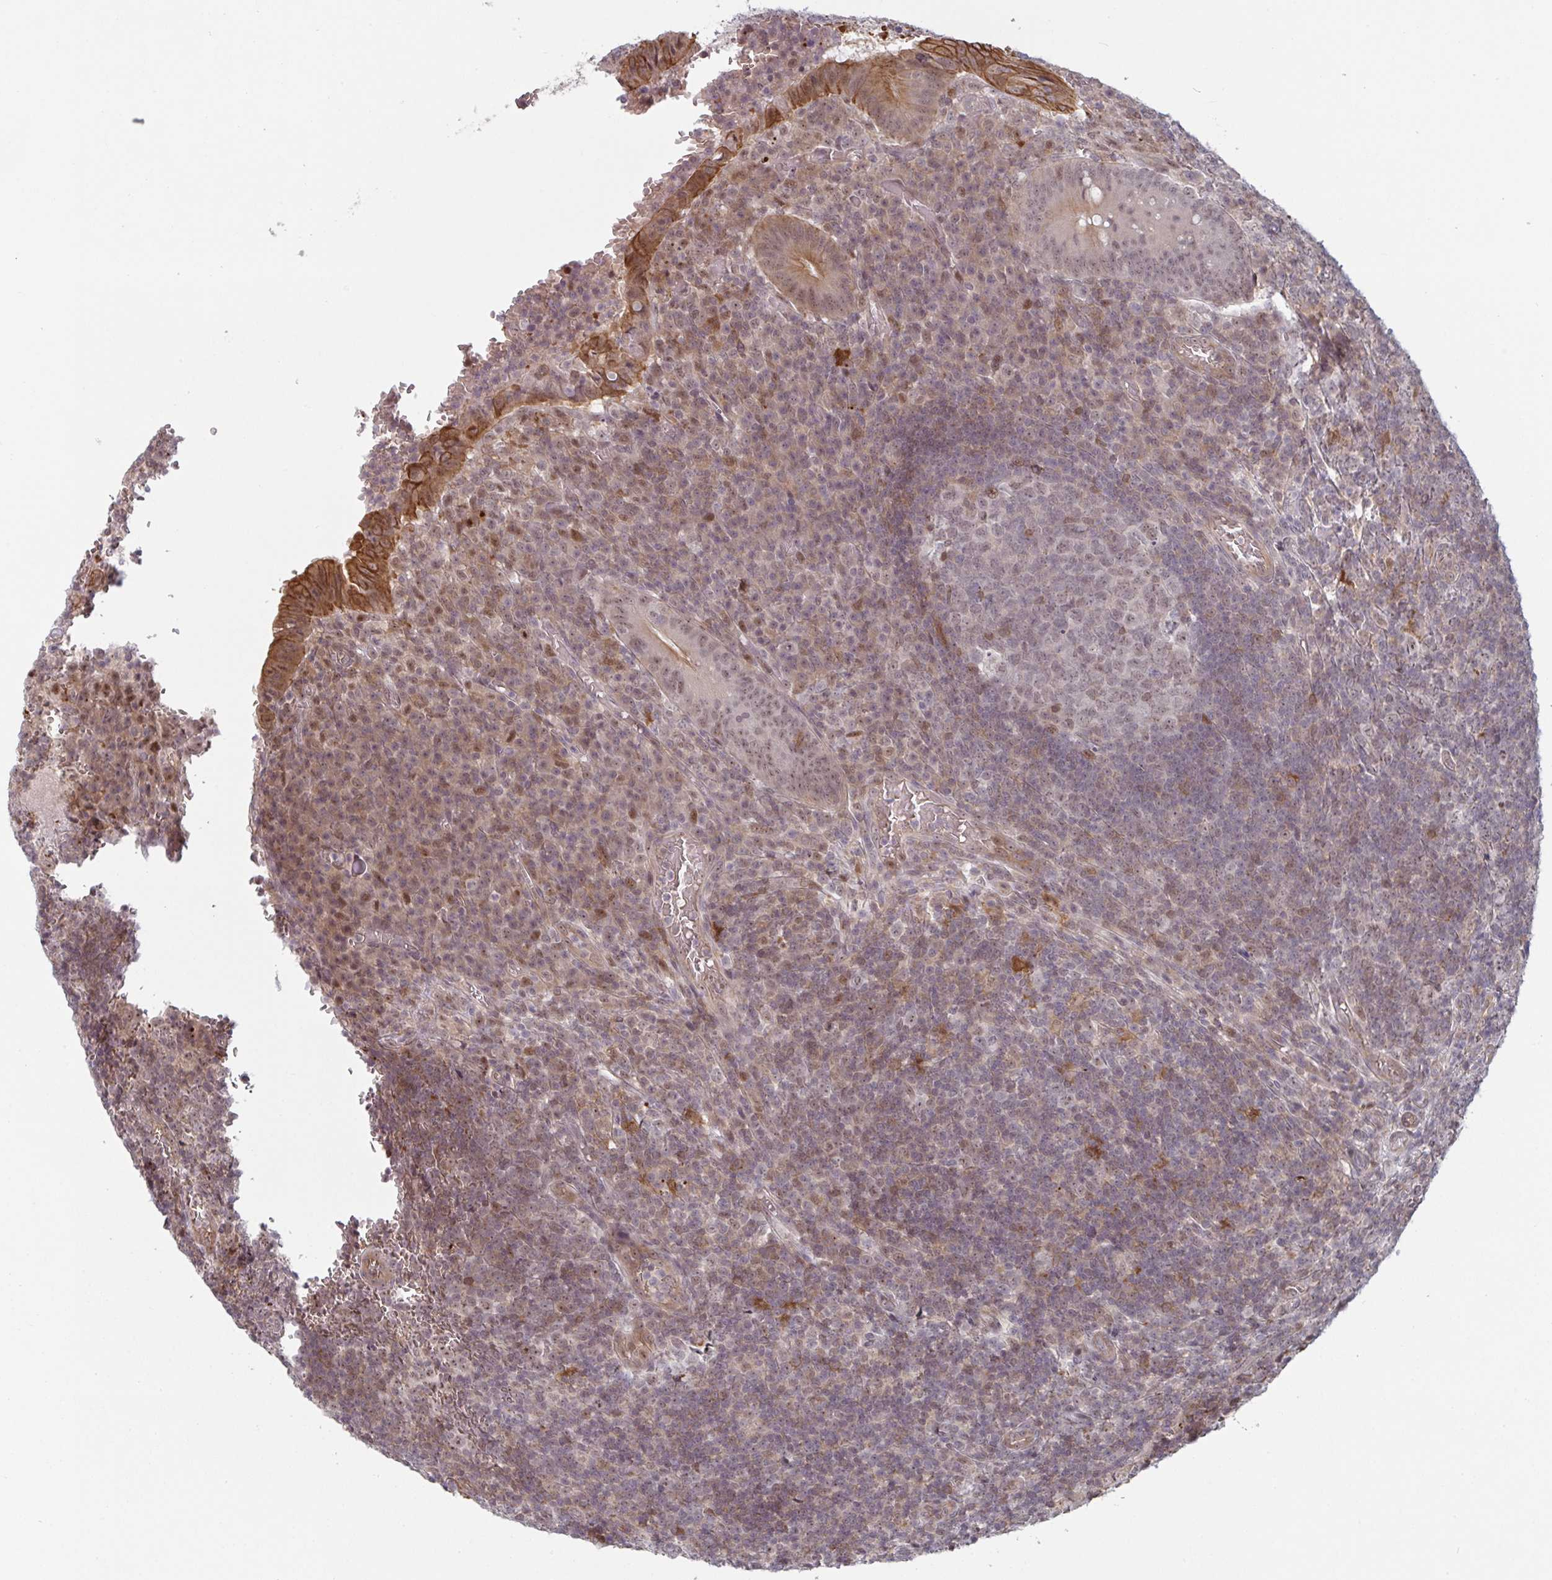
{"staining": {"intensity": "strong", "quantity": ">75%", "location": "cytoplasmic/membranous,nuclear"}, "tissue": "appendix", "cell_type": "Glandular cells", "image_type": "normal", "snomed": [{"axis": "morphology", "description": "Normal tissue, NOS"}, {"axis": "topography", "description": "Appendix"}], "caption": "A brown stain shows strong cytoplasmic/membranous,nuclear positivity of a protein in glandular cells of unremarkable appendix. (DAB IHC with brightfield microscopy, high magnification).", "gene": "NLRP13", "patient": {"sex": "male", "age": 18}}